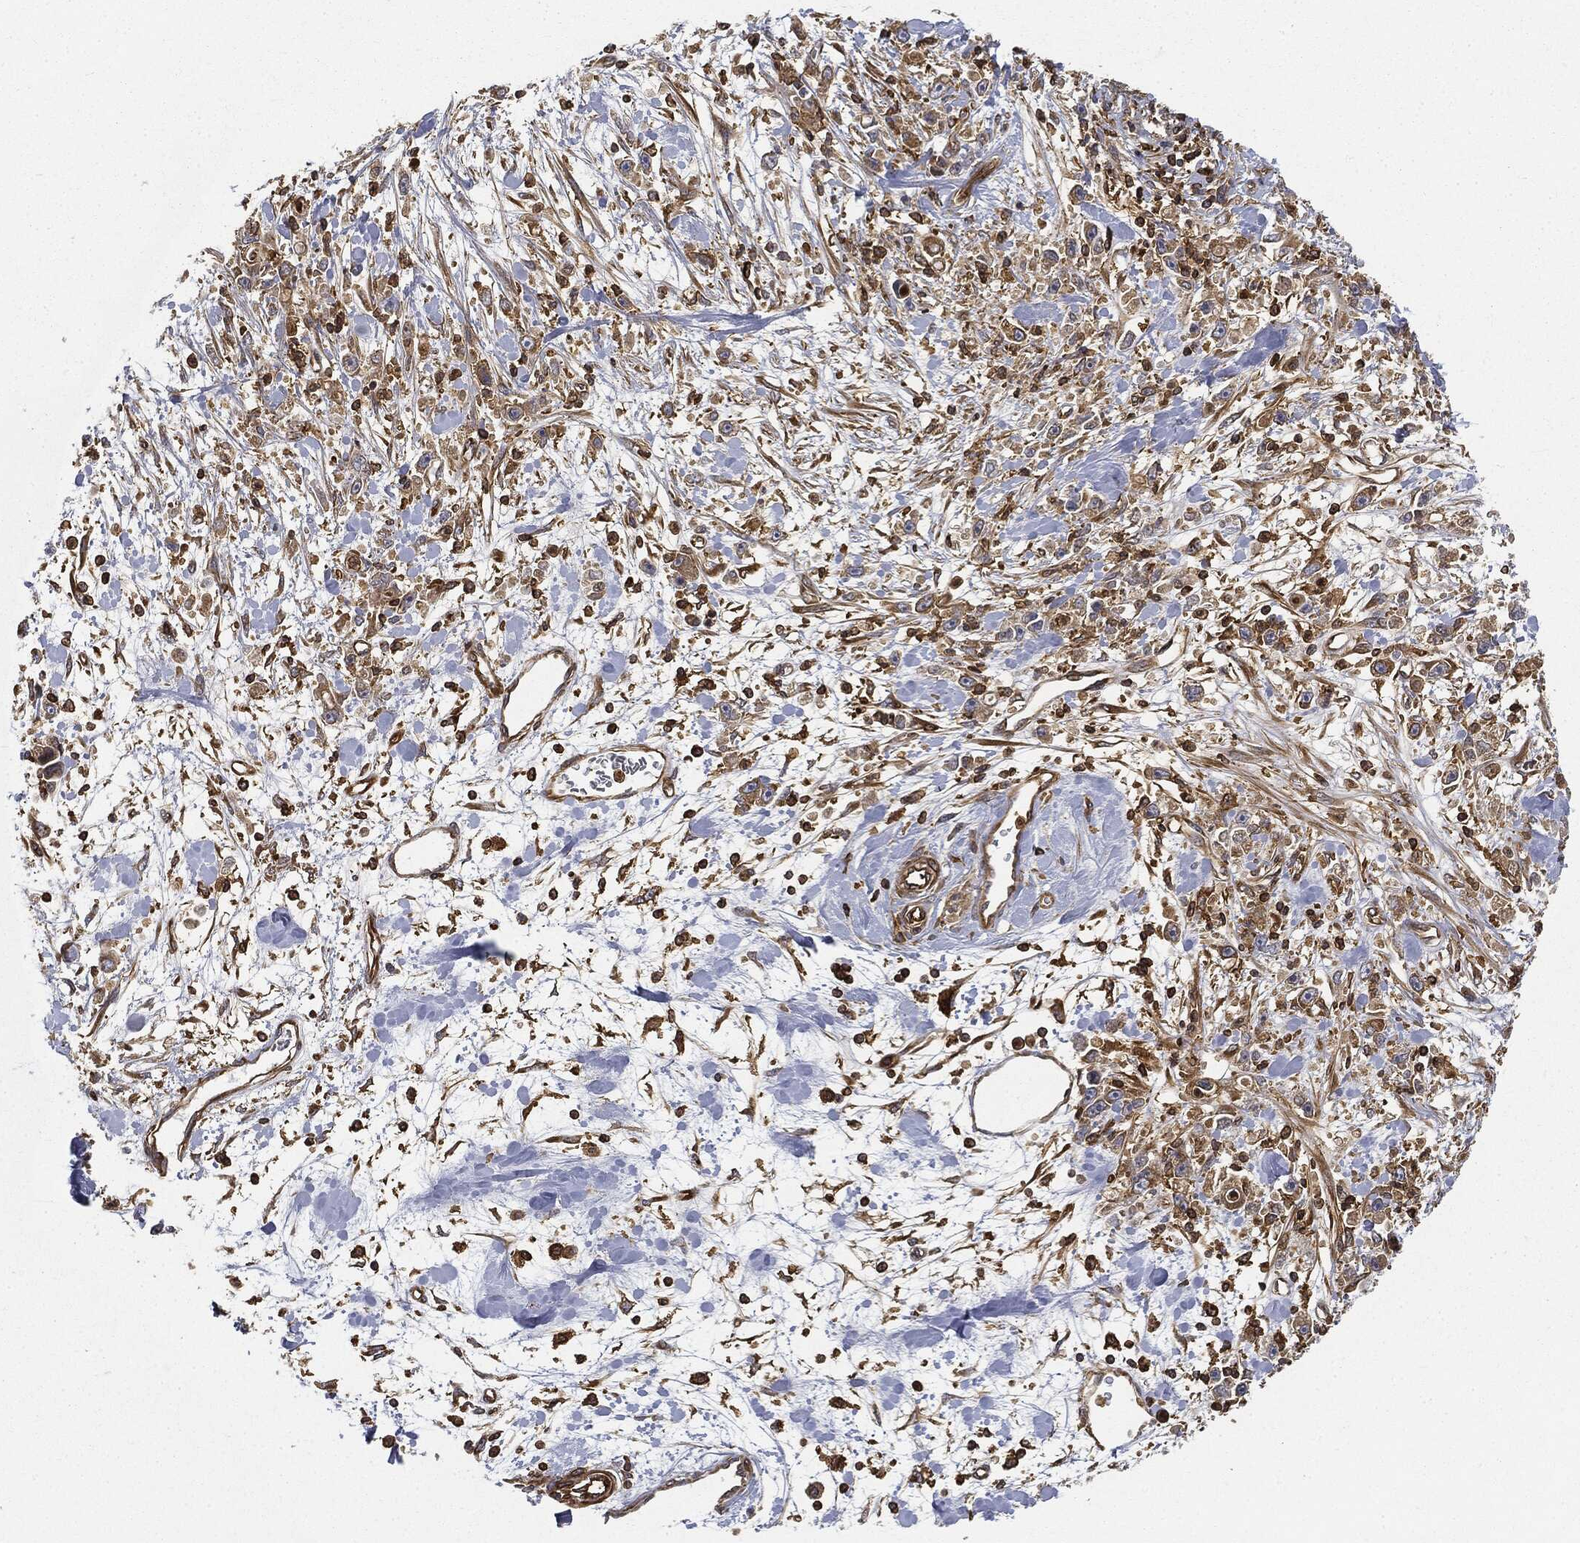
{"staining": {"intensity": "moderate", "quantity": ">75%", "location": "cytoplasmic/membranous"}, "tissue": "stomach cancer", "cell_type": "Tumor cells", "image_type": "cancer", "snomed": [{"axis": "morphology", "description": "Adenocarcinoma, NOS"}, {"axis": "topography", "description": "Stomach"}], "caption": "A micrograph of stomach adenocarcinoma stained for a protein shows moderate cytoplasmic/membranous brown staining in tumor cells. (brown staining indicates protein expression, while blue staining denotes nuclei).", "gene": "WDR1", "patient": {"sex": "female", "age": 59}}